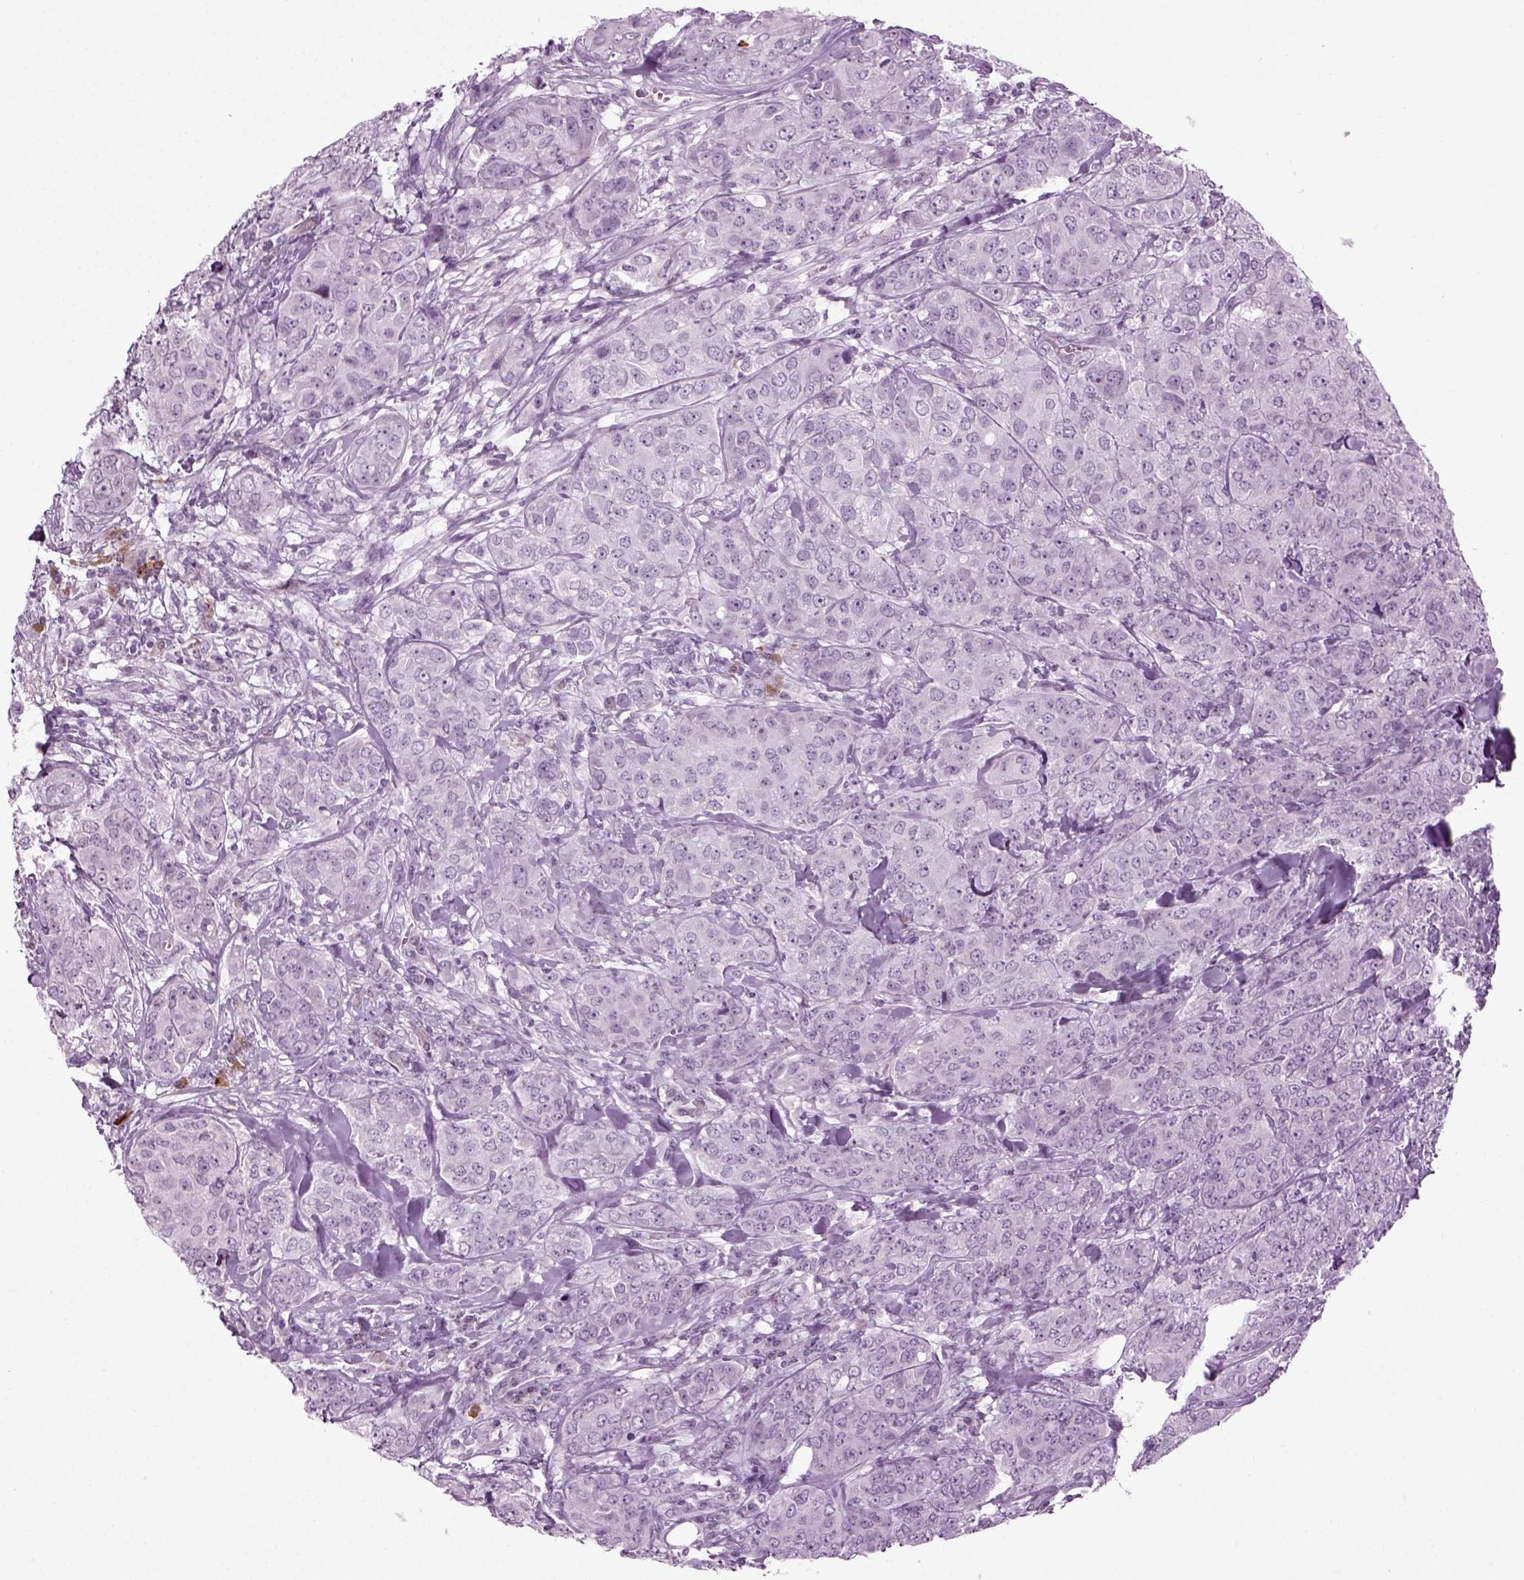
{"staining": {"intensity": "negative", "quantity": "none", "location": "none"}, "tissue": "breast cancer", "cell_type": "Tumor cells", "image_type": "cancer", "snomed": [{"axis": "morphology", "description": "Duct carcinoma"}, {"axis": "topography", "description": "Breast"}], "caption": "Breast cancer (invasive ductal carcinoma) was stained to show a protein in brown. There is no significant staining in tumor cells.", "gene": "PRLH", "patient": {"sex": "female", "age": 43}}